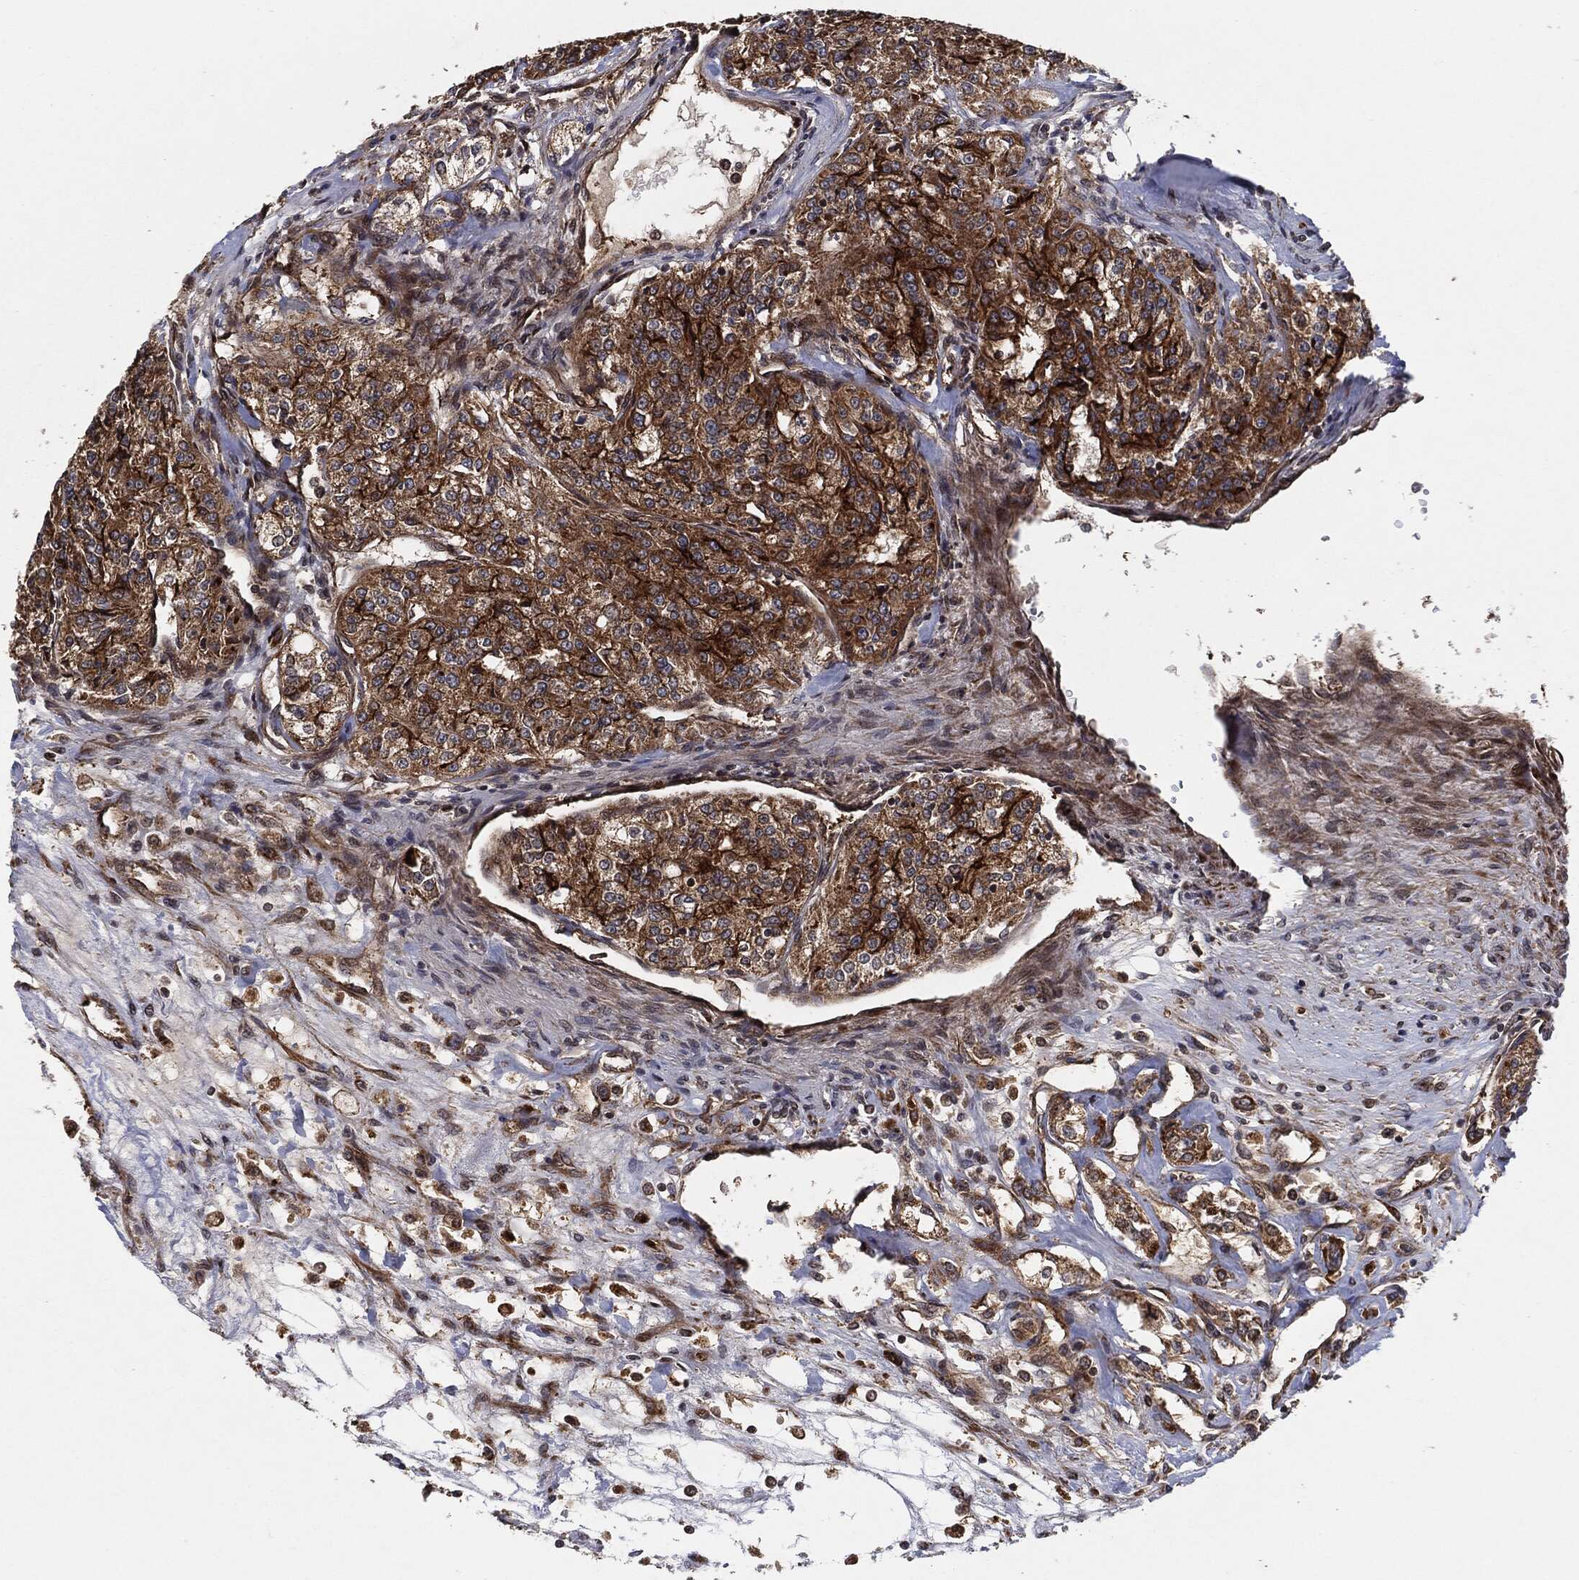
{"staining": {"intensity": "strong", "quantity": ">75%", "location": "cytoplasmic/membranous"}, "tissue": "renal cancer", "cell_type": "Tumor cells", "image_type": "cancer", "snomed": [{"axis": "morphology", "description": "Adenocarcinoma, NOS"}, {"axis": "topography", "description": "Kidney"}], "caption": "Renal adenocarcinoma was stained to show a protein in brown. There is high levels of strong cytoplasmic/membranous expression in about >75% of tumor cells. (Stains: DAB (3,3'-diaminobenzidine) in brown, nuclei in blue, Microscopy: brightfield microscopy at high magnification).", "gene": "BCAR1", "patient": {"sex": "female", "age": 63}}